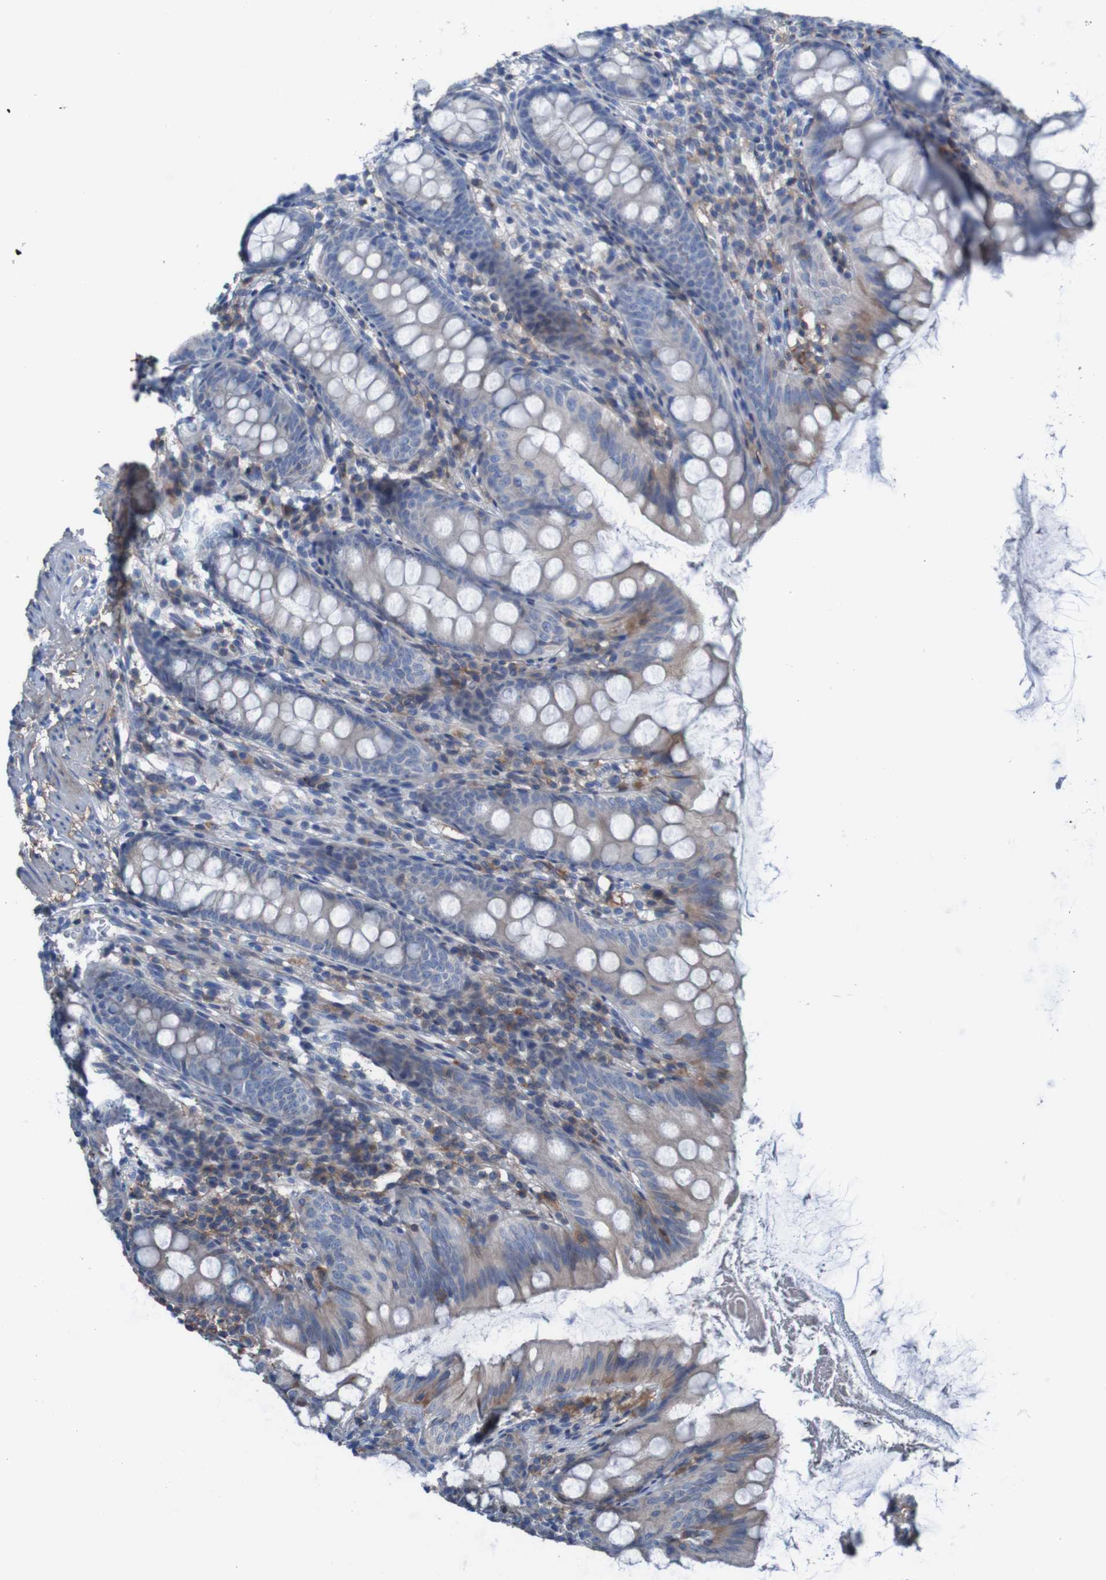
{"staining": {"intensity": "weak", "quantity": ">75%", "location": "cytoplasmic/membranous"}, "tissue": "appendix", "cell_type": "Glandular cells", "image_type": "normal", "snomed": [{"axis": "morphology", "description": "Normal tissue, NOS"}, {"axis": "topography", "description": "Appendix"}], "caption": "A histopathology image of human appendix stained for a protein demonstrates weak cytoplasmic/membranous brown staining in glandular cells. (brown staining indicates protein expression, while blue staining denotes nuclei).", "gene": "PDGFB", "patient": {"sex": "female", "age": 77}}